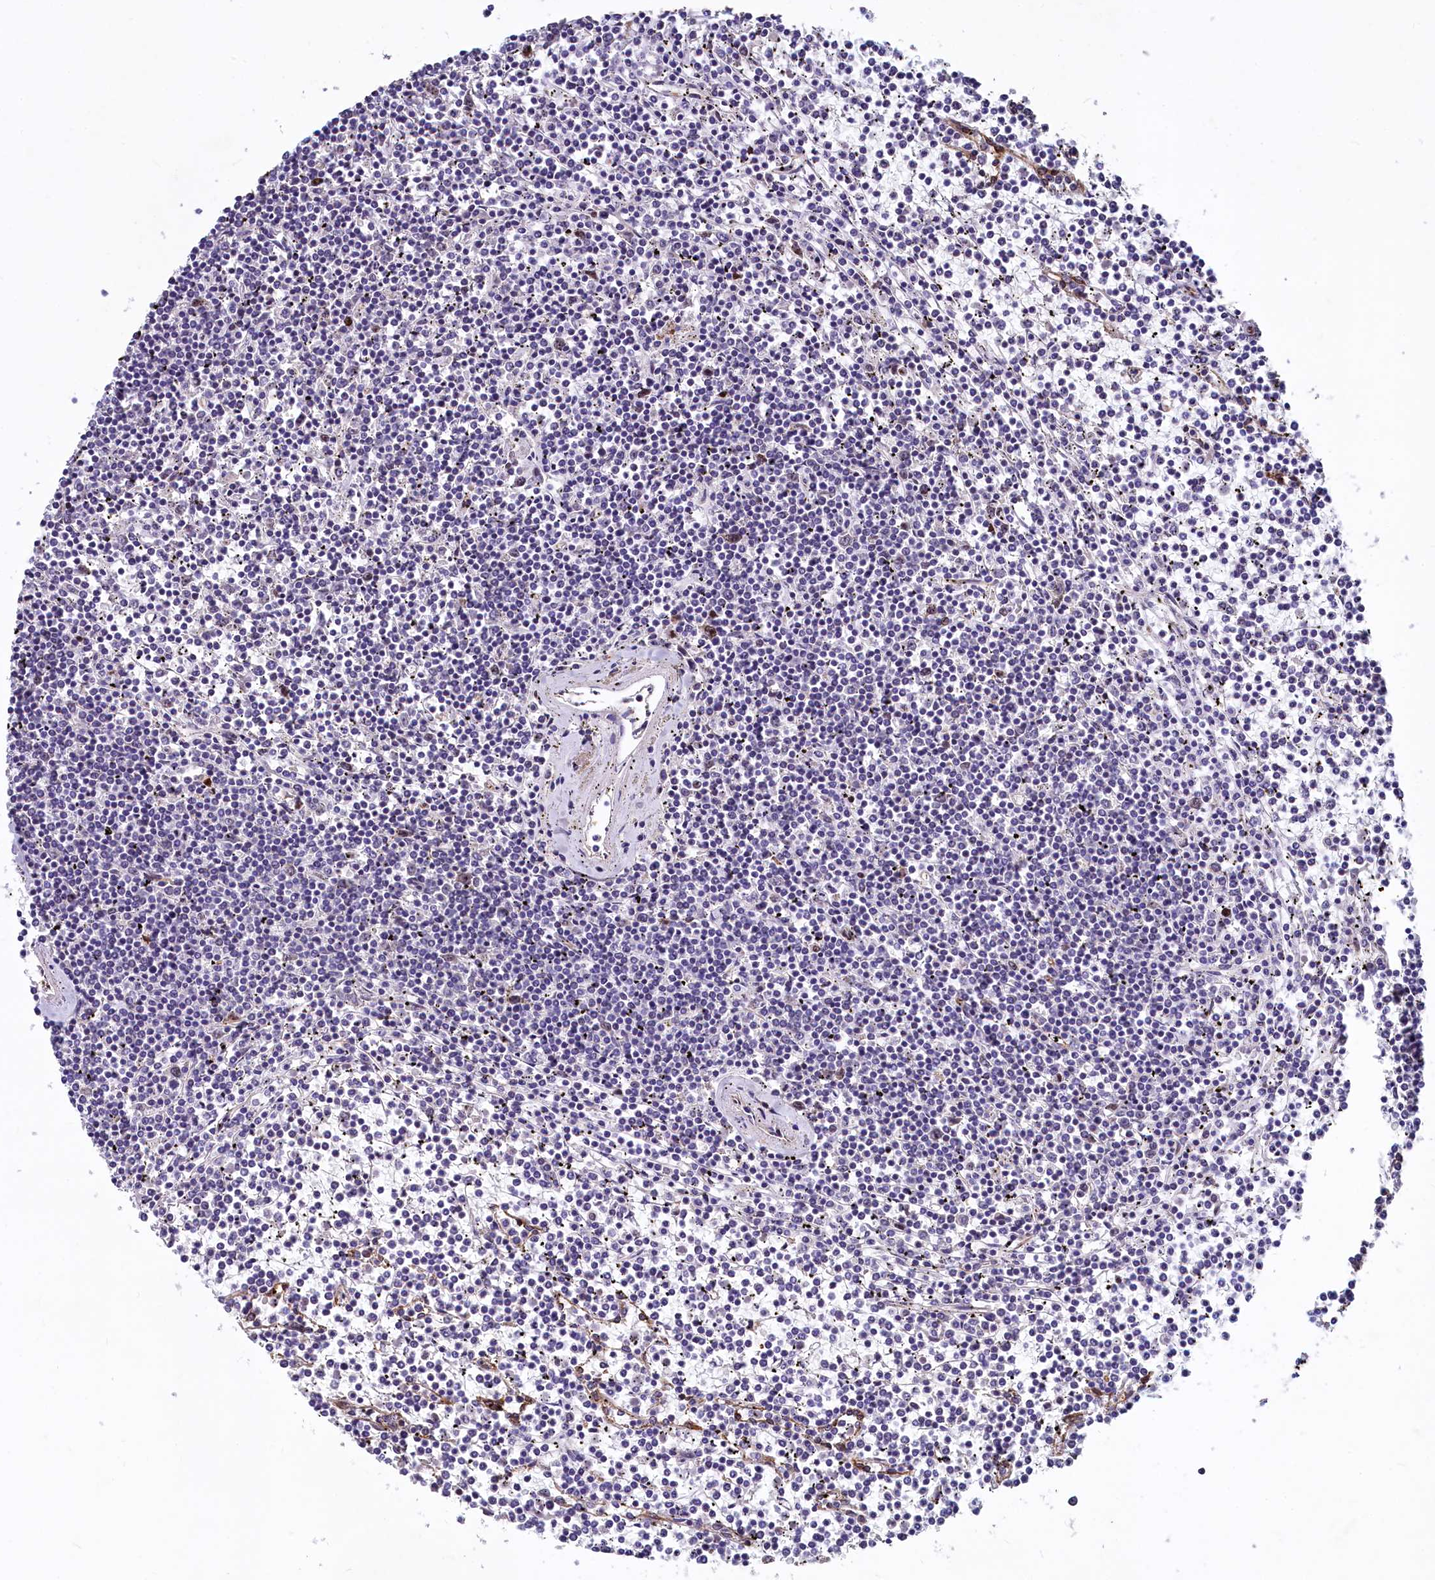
{"staining": {"intensity": "negative", "quantity": "none", "location": "none"}, "tissue": "lymphoma", "cell_type": "Tumor cells", "image_type": "cancer", "snomed": [{"axis": "morphology", "description": "Malignant lymphoma, non-Hodgkin's type, Low grade"}, {"axis": "topography", "description": "Spleen"}], "caption": "Tumor cells show no significant expression in lymphoma. (DAB immunohistochemistry with hematoxylin counter stain).", "gene": "ASXL3", "patient": {"sex": "female", "age": 19}}